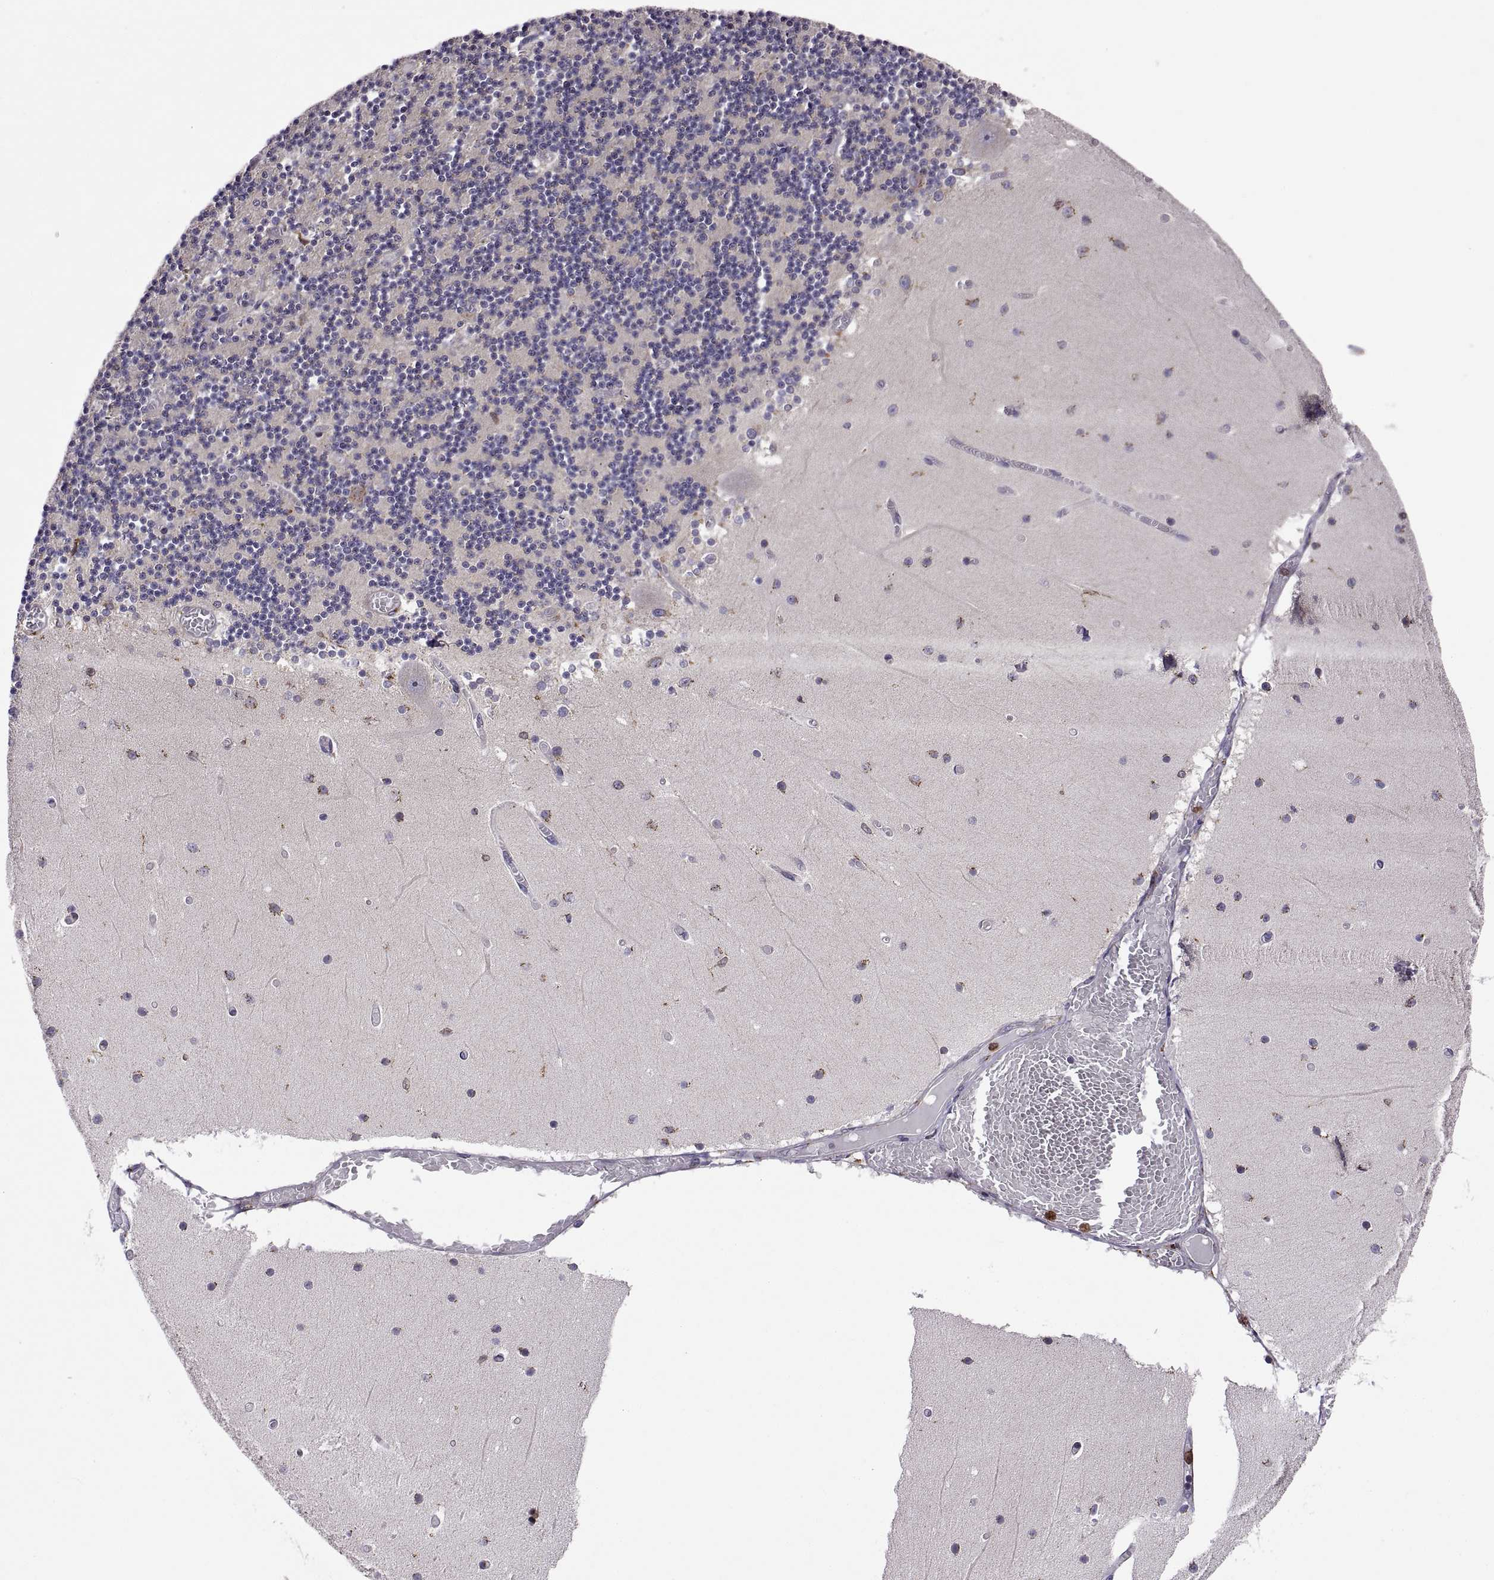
{"staining": {"intensity": "negative", "quantity": "none", "location": "none"}, "tissue": "cerebellum", "cell_type": "Cells in granular layer", "image_type": "normal", "snomed": [{"axis": "morphology", "description": "Normal tissue, NOS"}, {"axis": "topography", "description": "Cerebellum"}], "caption": "Immunohistochemistry image of normal cerebellum stained for a protein (brown), which displays no expression in cells in granular layer.", "gene": "ACAP1", "patient": {"sex": "female", "age": 28}}